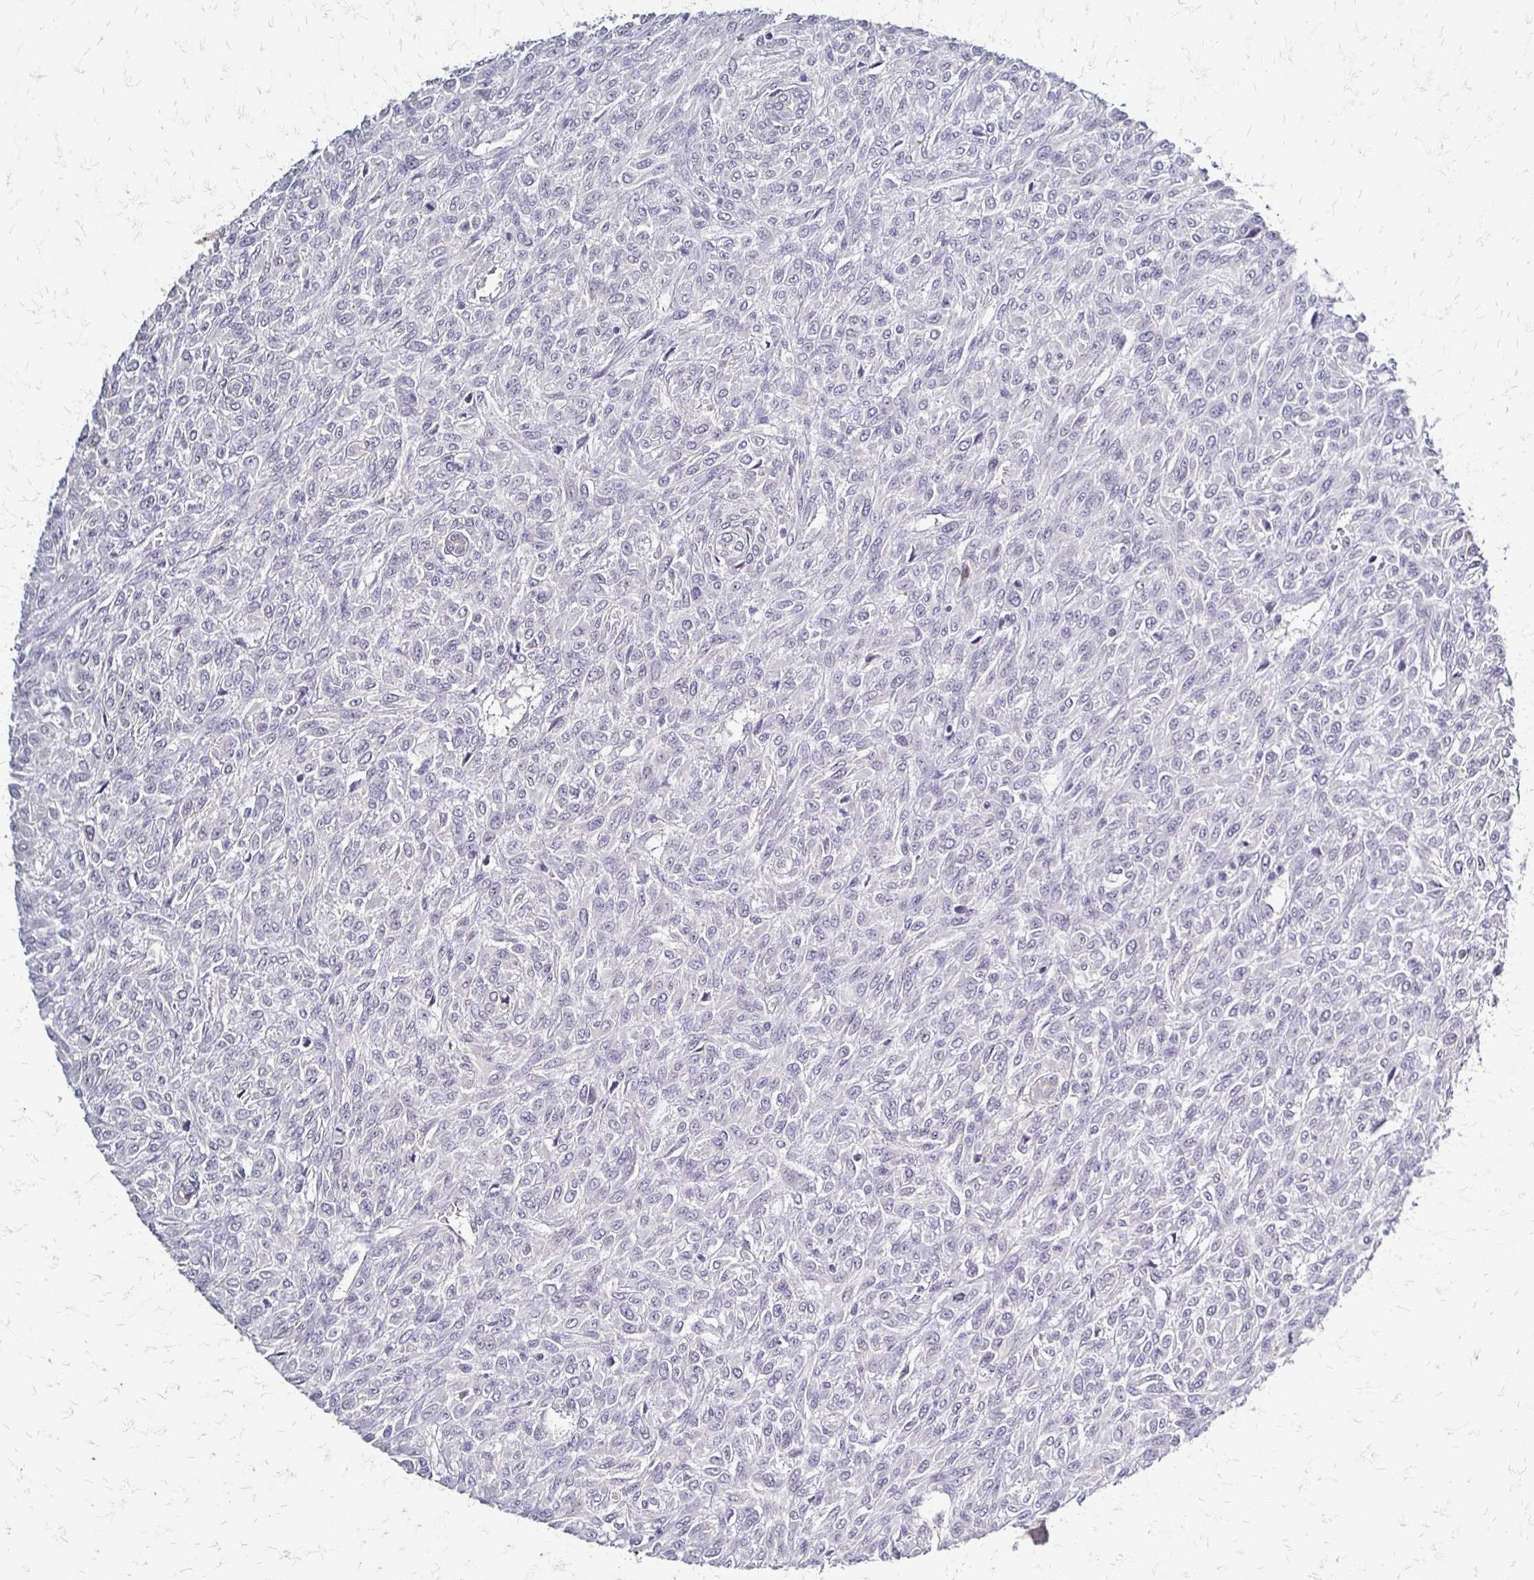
{"staining": {"intensity": "negative", "quantity": "none", "location": "none"}, "tissue": "renal cancer", "cell_type": "Tumor cells", "image_type": "cancer", "snomed": [{"axis": "morphology", "description": "Adenocarcinoma, NOS"}, {"axis": "topography", "description": "Kidney"}], "caption": "Protein analysis of adenocarcinoma (renal) exhibits no significant staining in tumor cells.", "gene": "SLC9A9", "patient": {"sex": "male", "age": 58}}